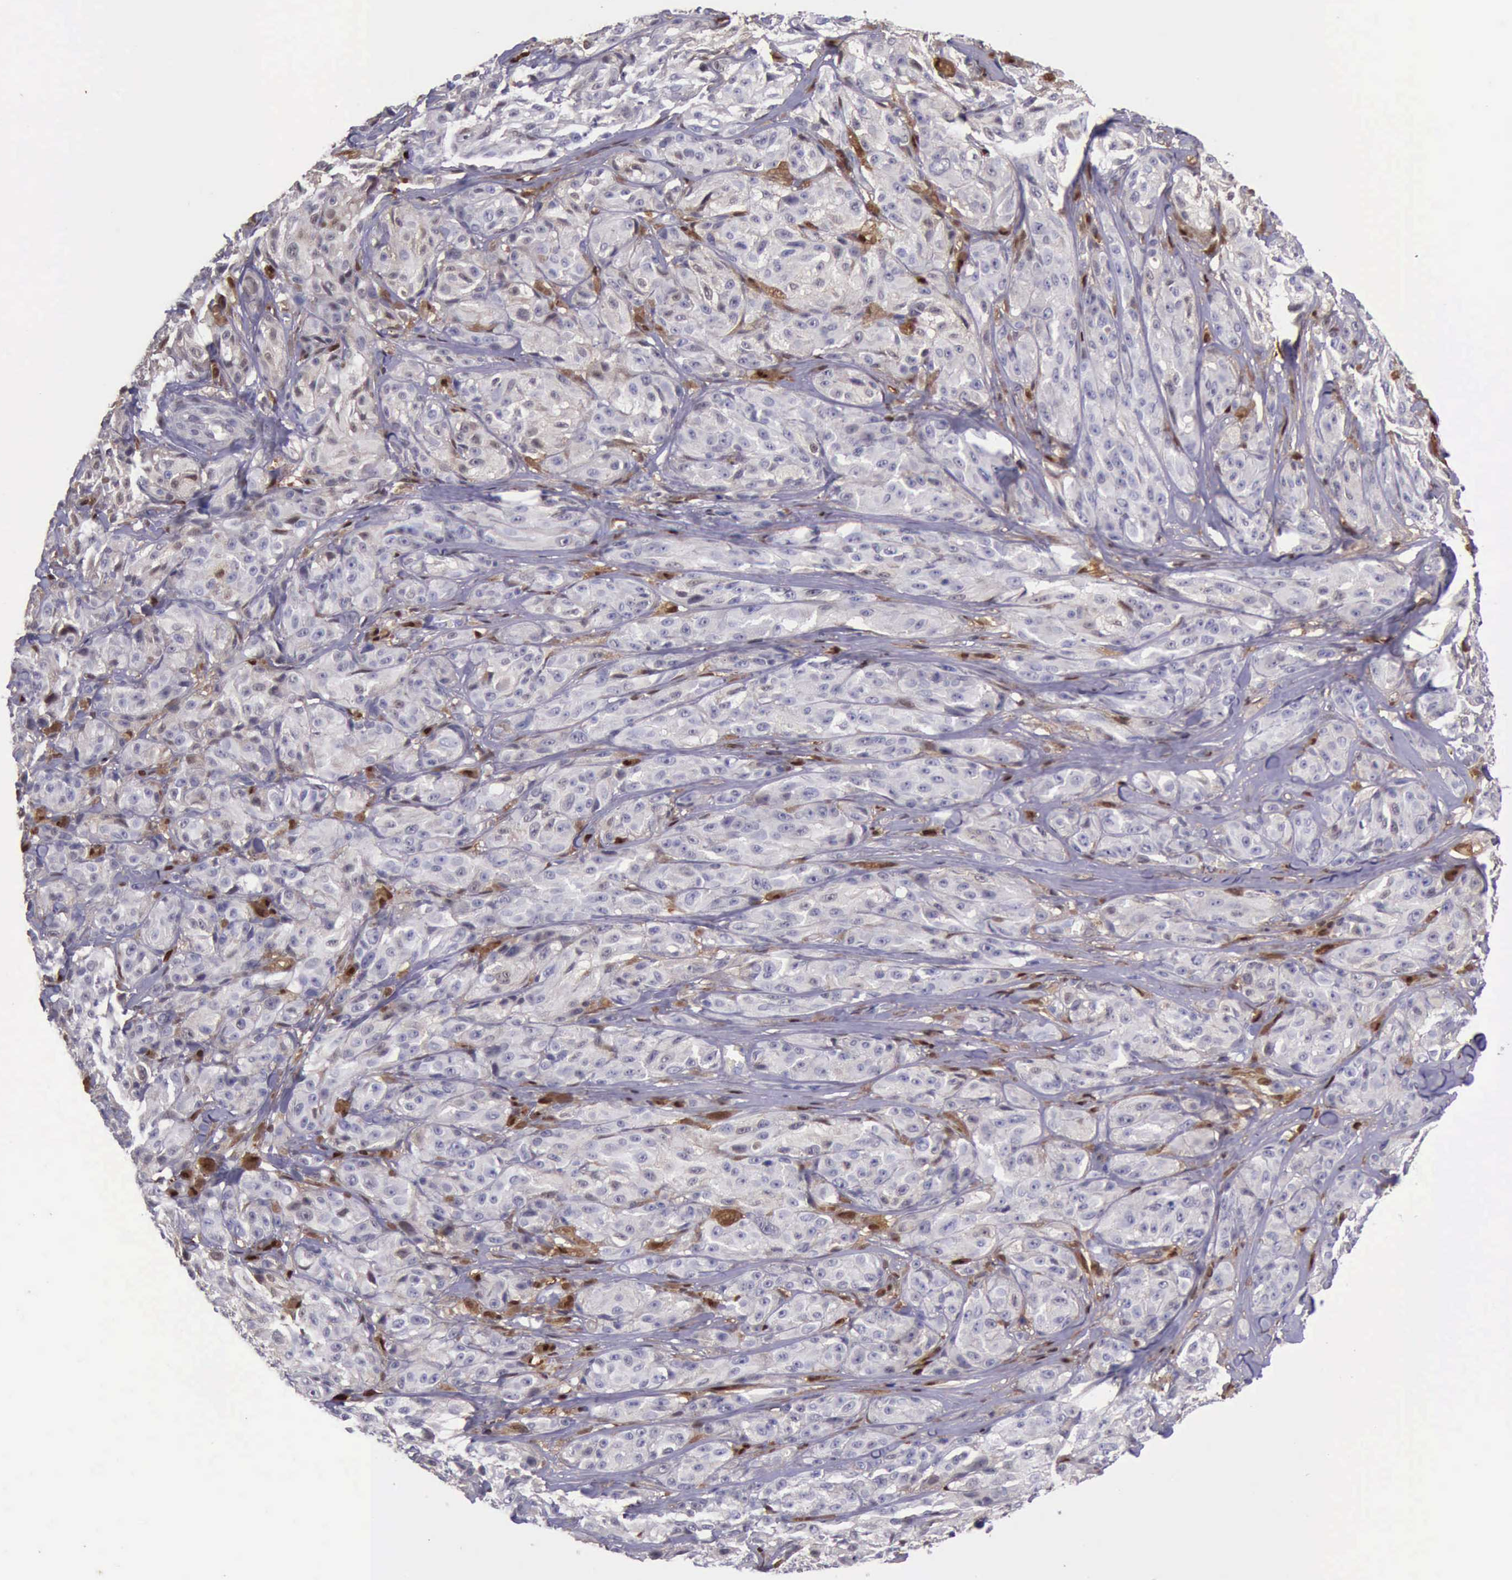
{"staining": {"intensity": "weak", "quantity": "<25%", "location": "cytoplasmic/membranous,nuclear"}, "tissue": "melanoma", "cell_type": "Tumor cells", "image_type": "cancer", "snomed": [{"axis": "morphology", "description": "Malignant melanoma, NOS"}, {"axis": "topography", "description": "Skin"}], "caption": "There is no significant expression in tumor cells of melanoma.", "gene": "TYMP", "patient": {"sex": "male", "age": 56}}